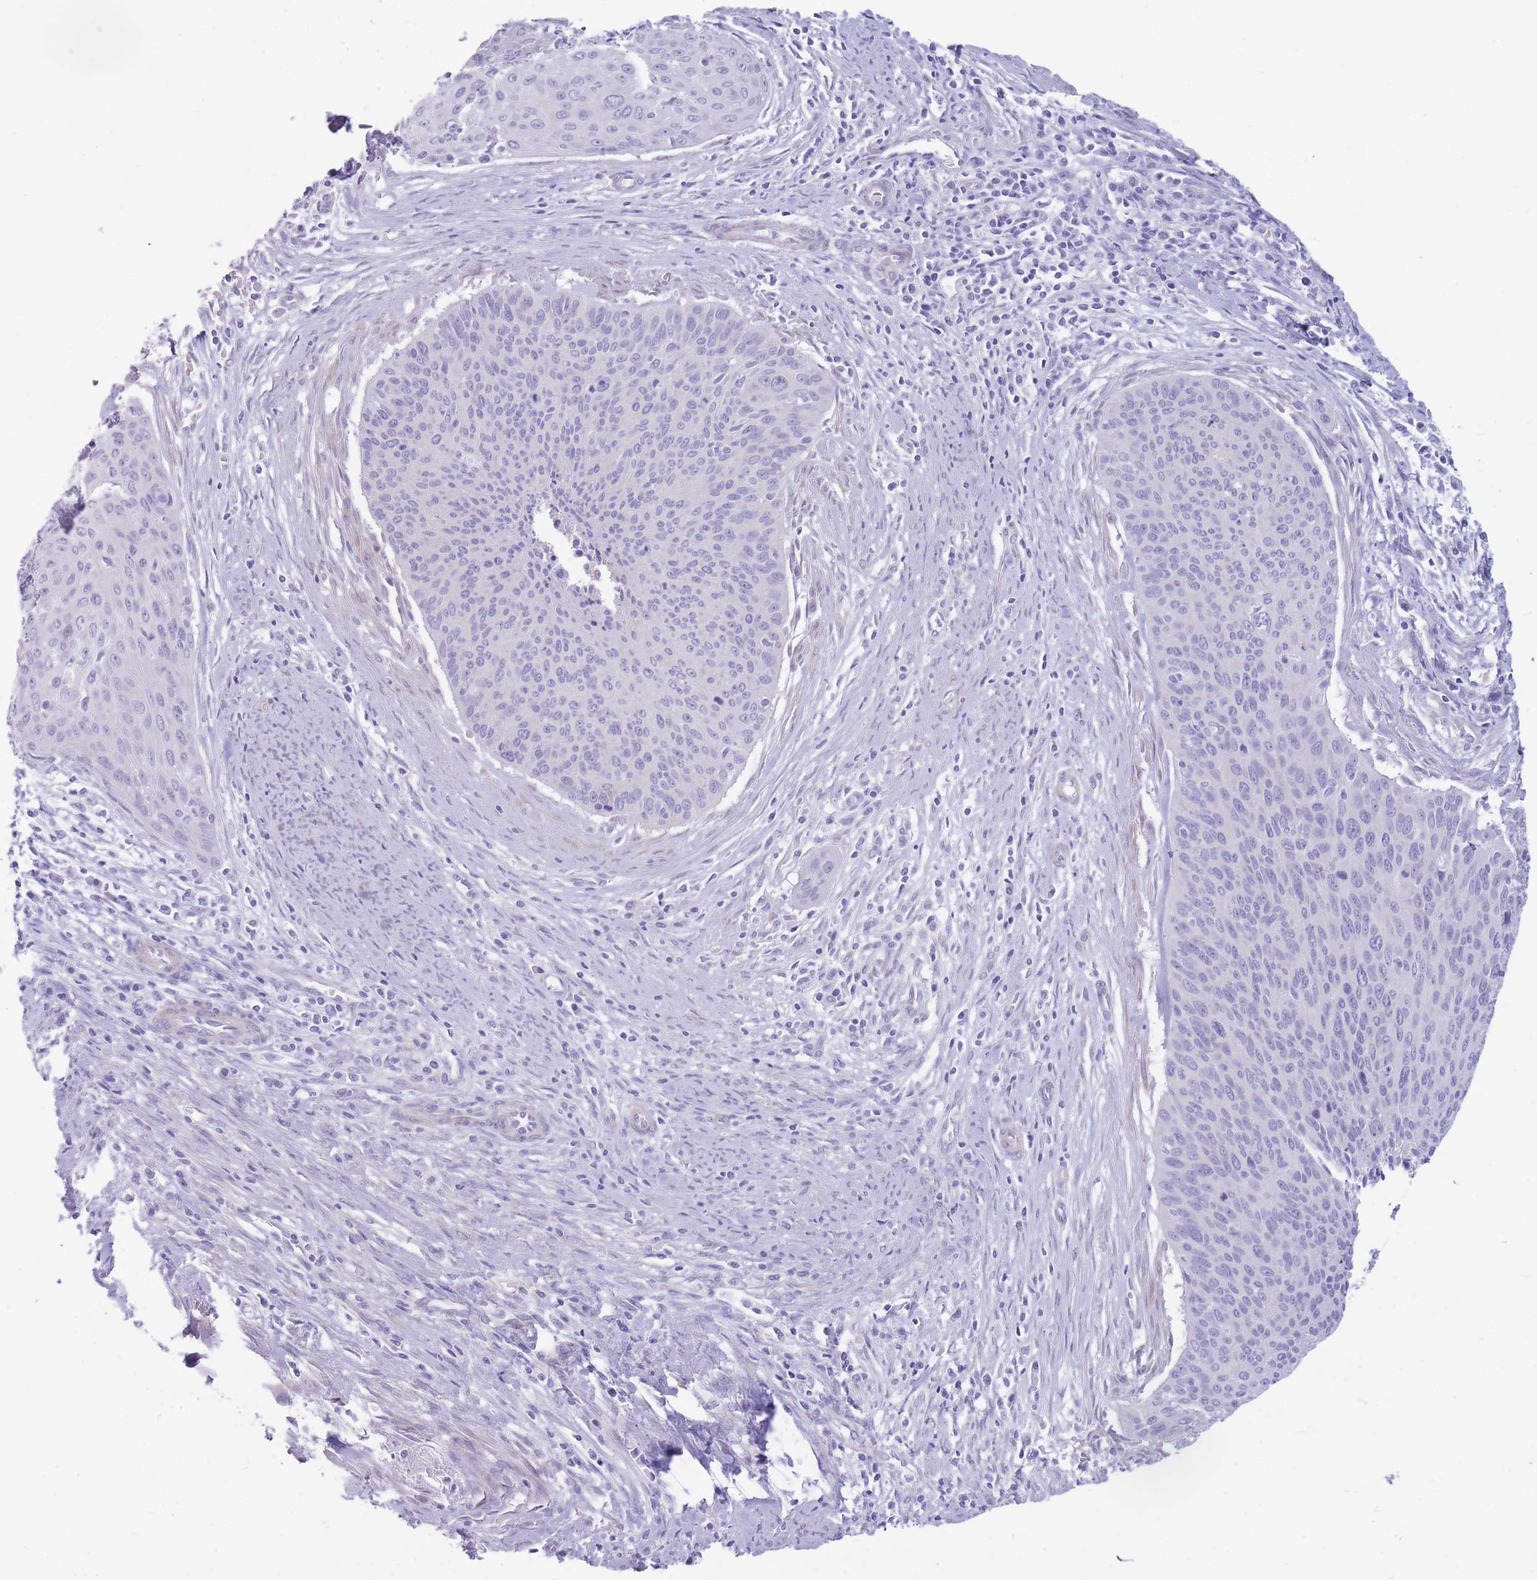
{"staining": {"intensity": "negative", "quantity": "none", "location": "none"}, "tissue": "cervical cancer", "cell_type": "Tumor cells", "image_type": "cancer", "snomed": [{"axis": "morphology", "description": "Squamous cell carcinoma, NOS"}, {"axis": "topography", "description": "Cervix"}], "caption": "Cervical cancer (squamous cell carcinoma) was stained to show a protein in brown. There is no significant expression in tumor cells. (Stains: DAB immunohistochemistry (IHC) with hematoxylin counter stain, Microscopy: brightfield microscopy at high magnification).", "gene": "MTSS2", "patient": {"sex": "female", "age": 55}}